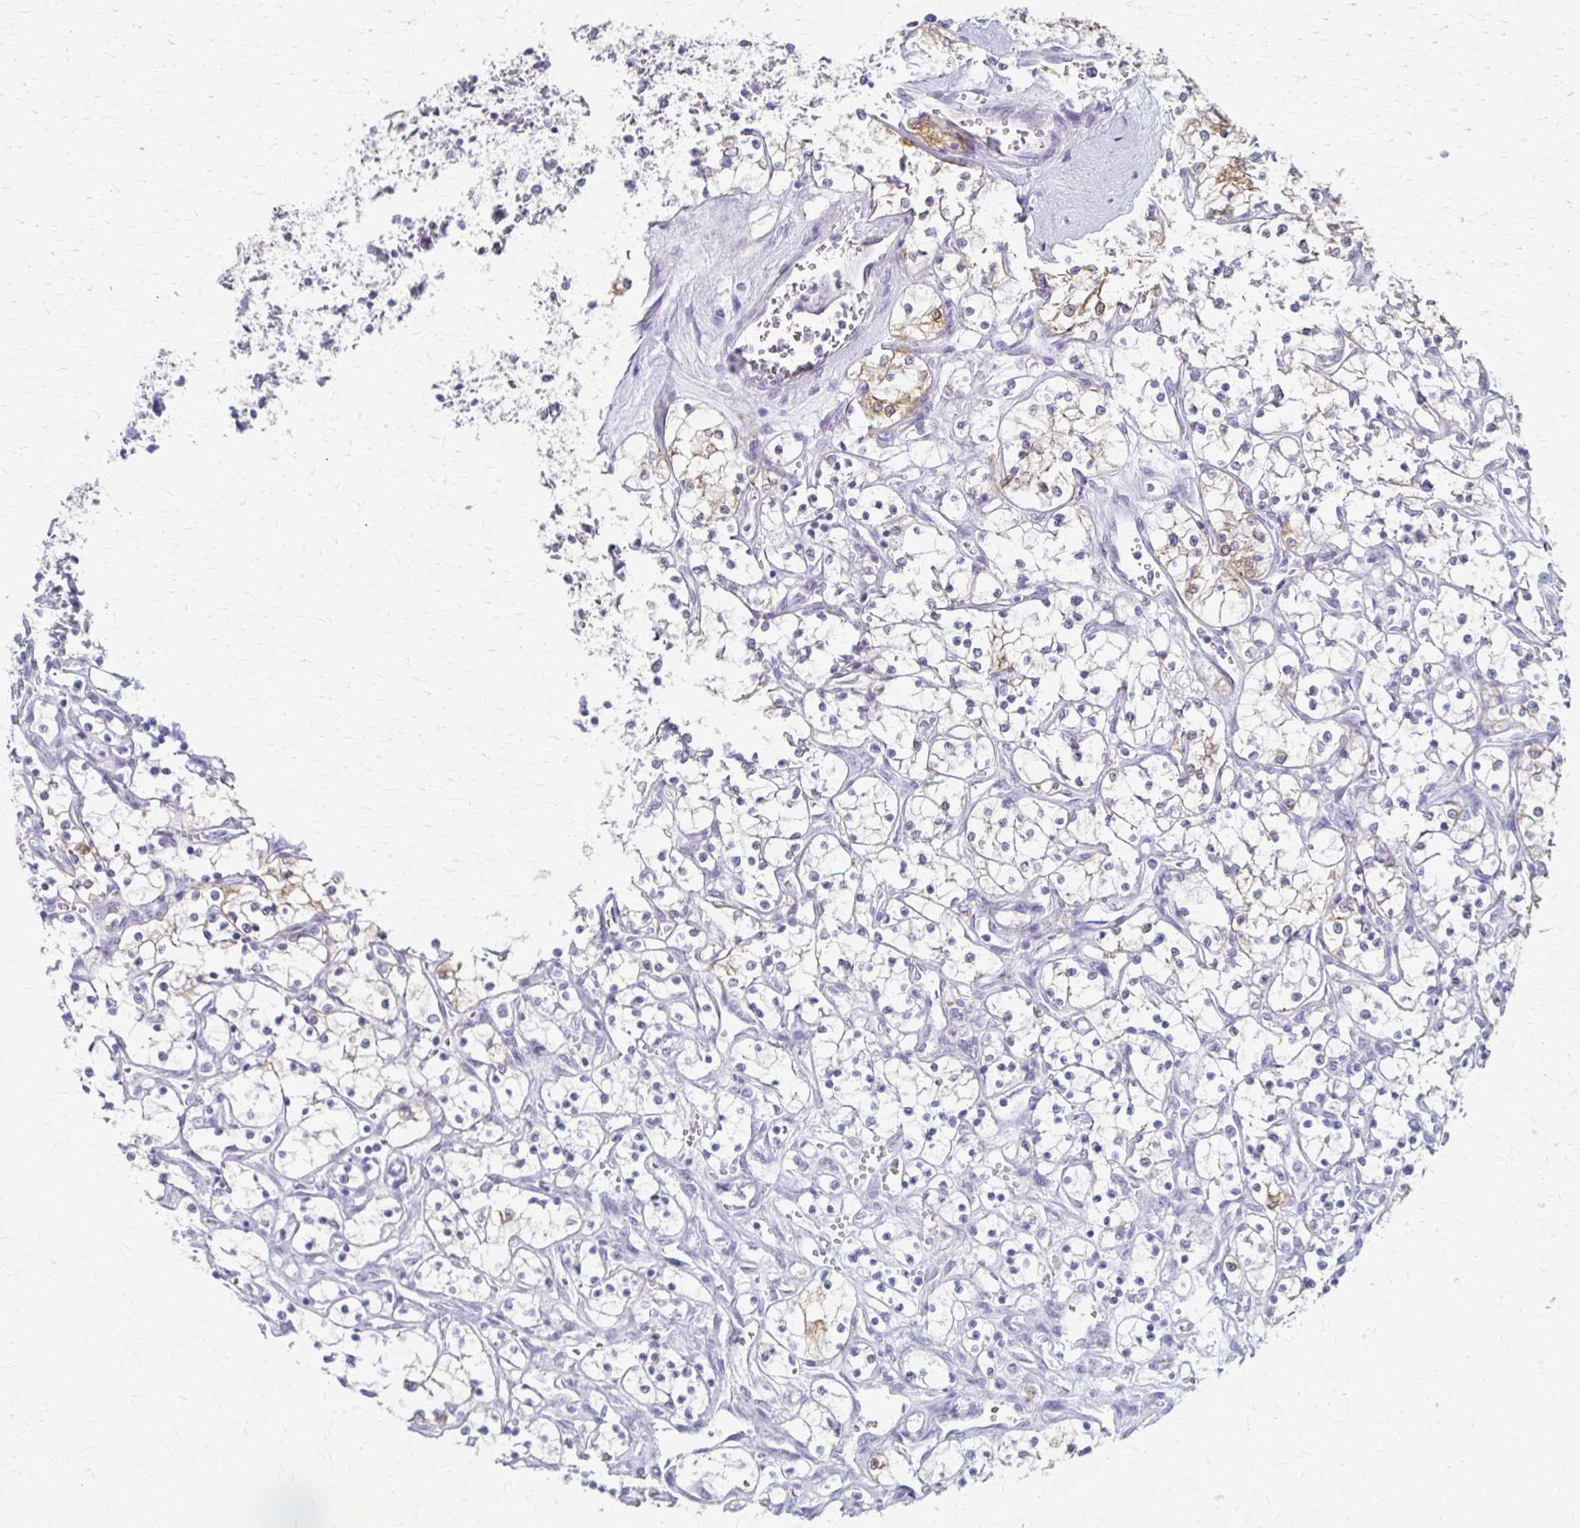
{"staining": {"intensity": "moderate", "quantity": "<25%", "location": "cytoplasmic/membranous"}, "tissue": "renal cancer", "cell_type": "Tumor cells", "image_type": "cancer", "snomed": [{"axis": "morphology", "description": "Adenocarcinoma, NOS"}, {"axis": "topography", "description": "Kidney"}], "caption": "Tumor cells reveal moderate cytoplasmic/membranous positivity in about <25% of cells in renal adenocarcinoma.", "gene": "CYB5A", "patient": {"sex": "female", "age": 69}}